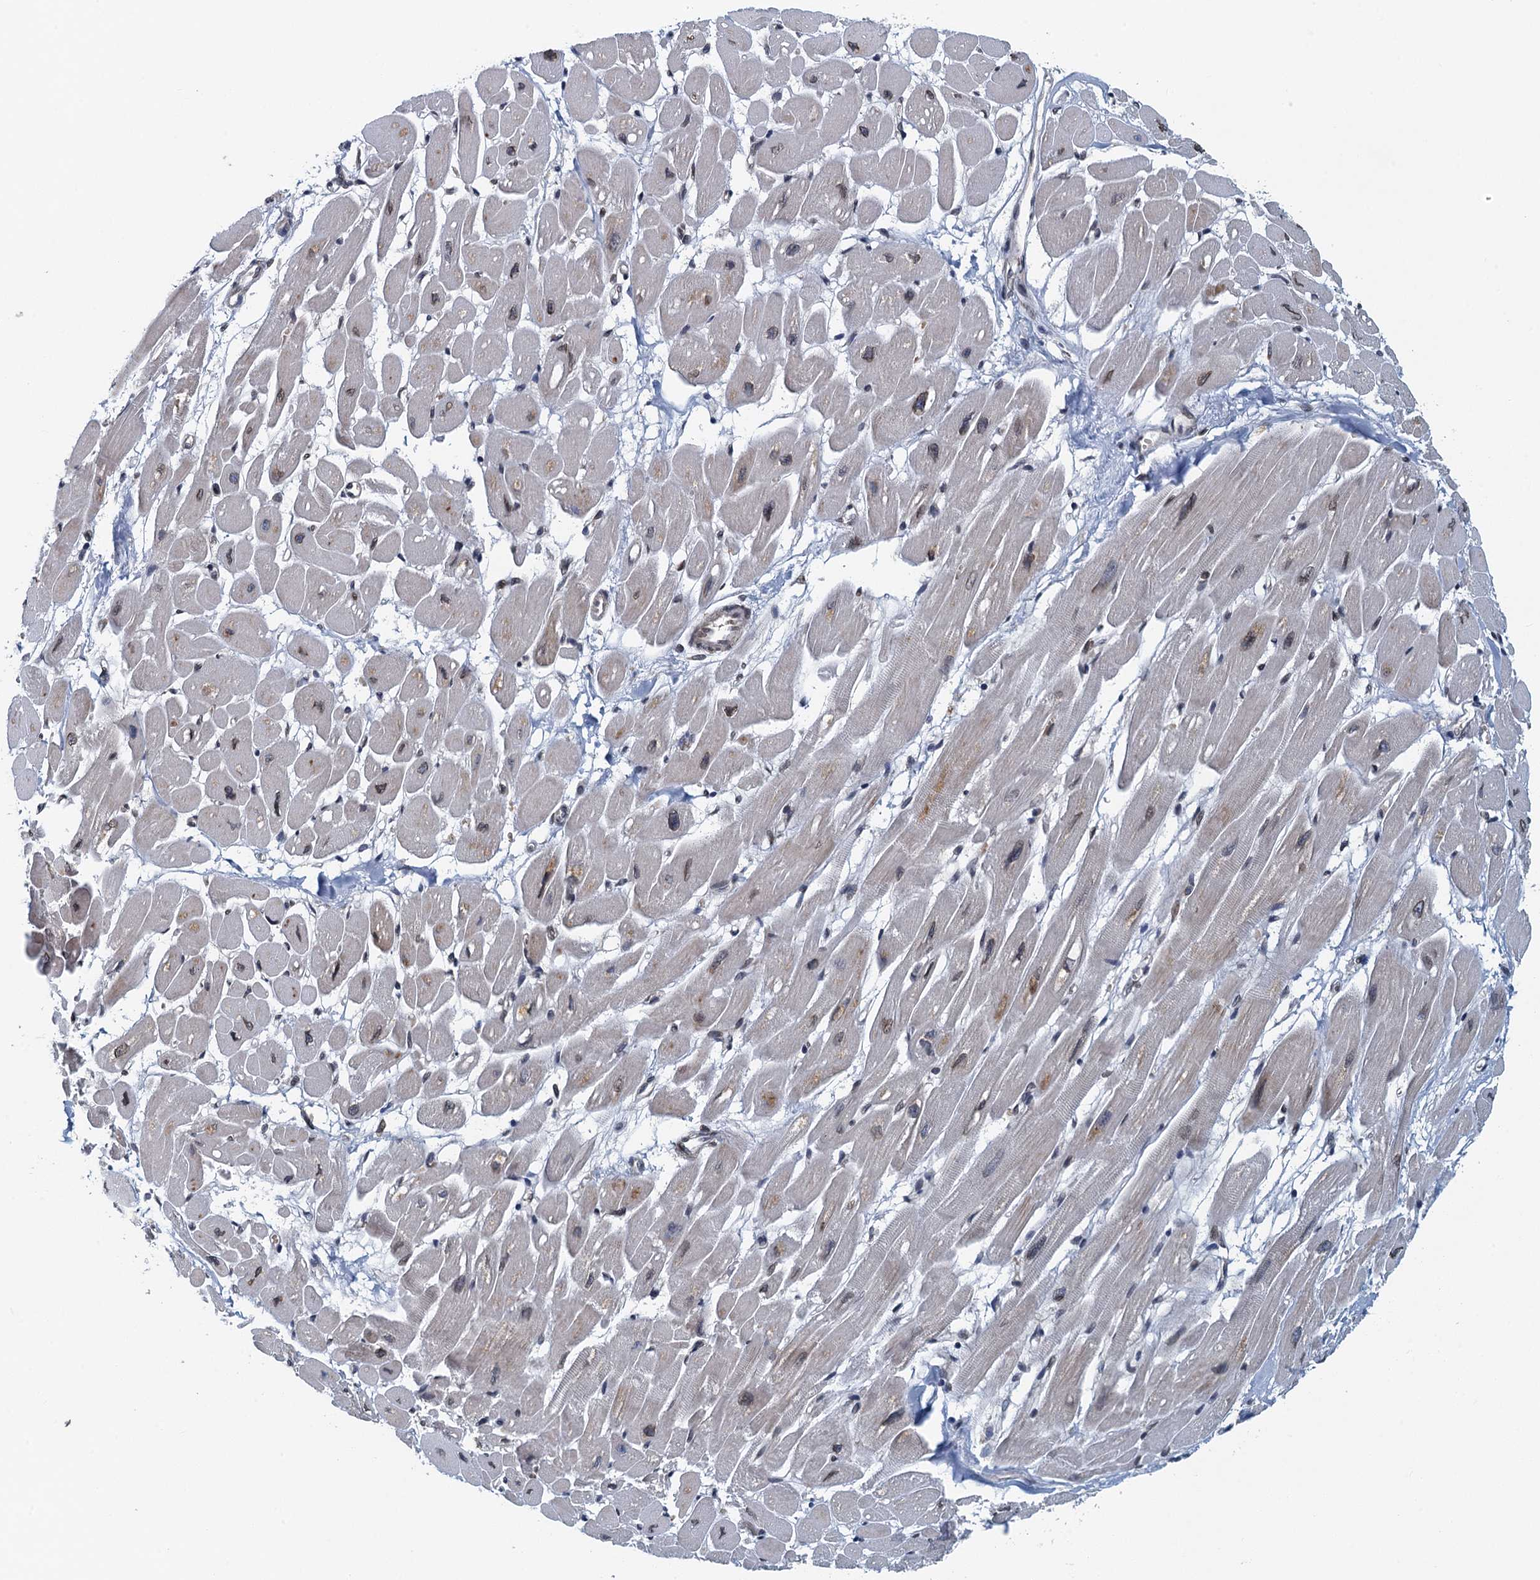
{"staining": {"intensity": "moderate", "quantity": "25%-75%", "location": "cytoplasmic/membranous,nuclear"}, "tissue": "heart muscle", "cell_type": "Cardiomyocytes", "image_type": "normal", "snomed": [{"axis": "morphology", "description": "Normal tissue, NOS"}, {"axis": "topography", "description": "Heart"}], "caption": "DAB (3,3'-diaminobenzidine) immunohistochemical staining of normal heart muscle displays moderate cytoplasmic/membranous,nuclear protein positivity in approximately 25%-75% of cardiomyocytes. (IHC, brightfield microscopy, high magnification).", "gene": "CCDC34", "patient": {"sex": "female", "age": 54}}